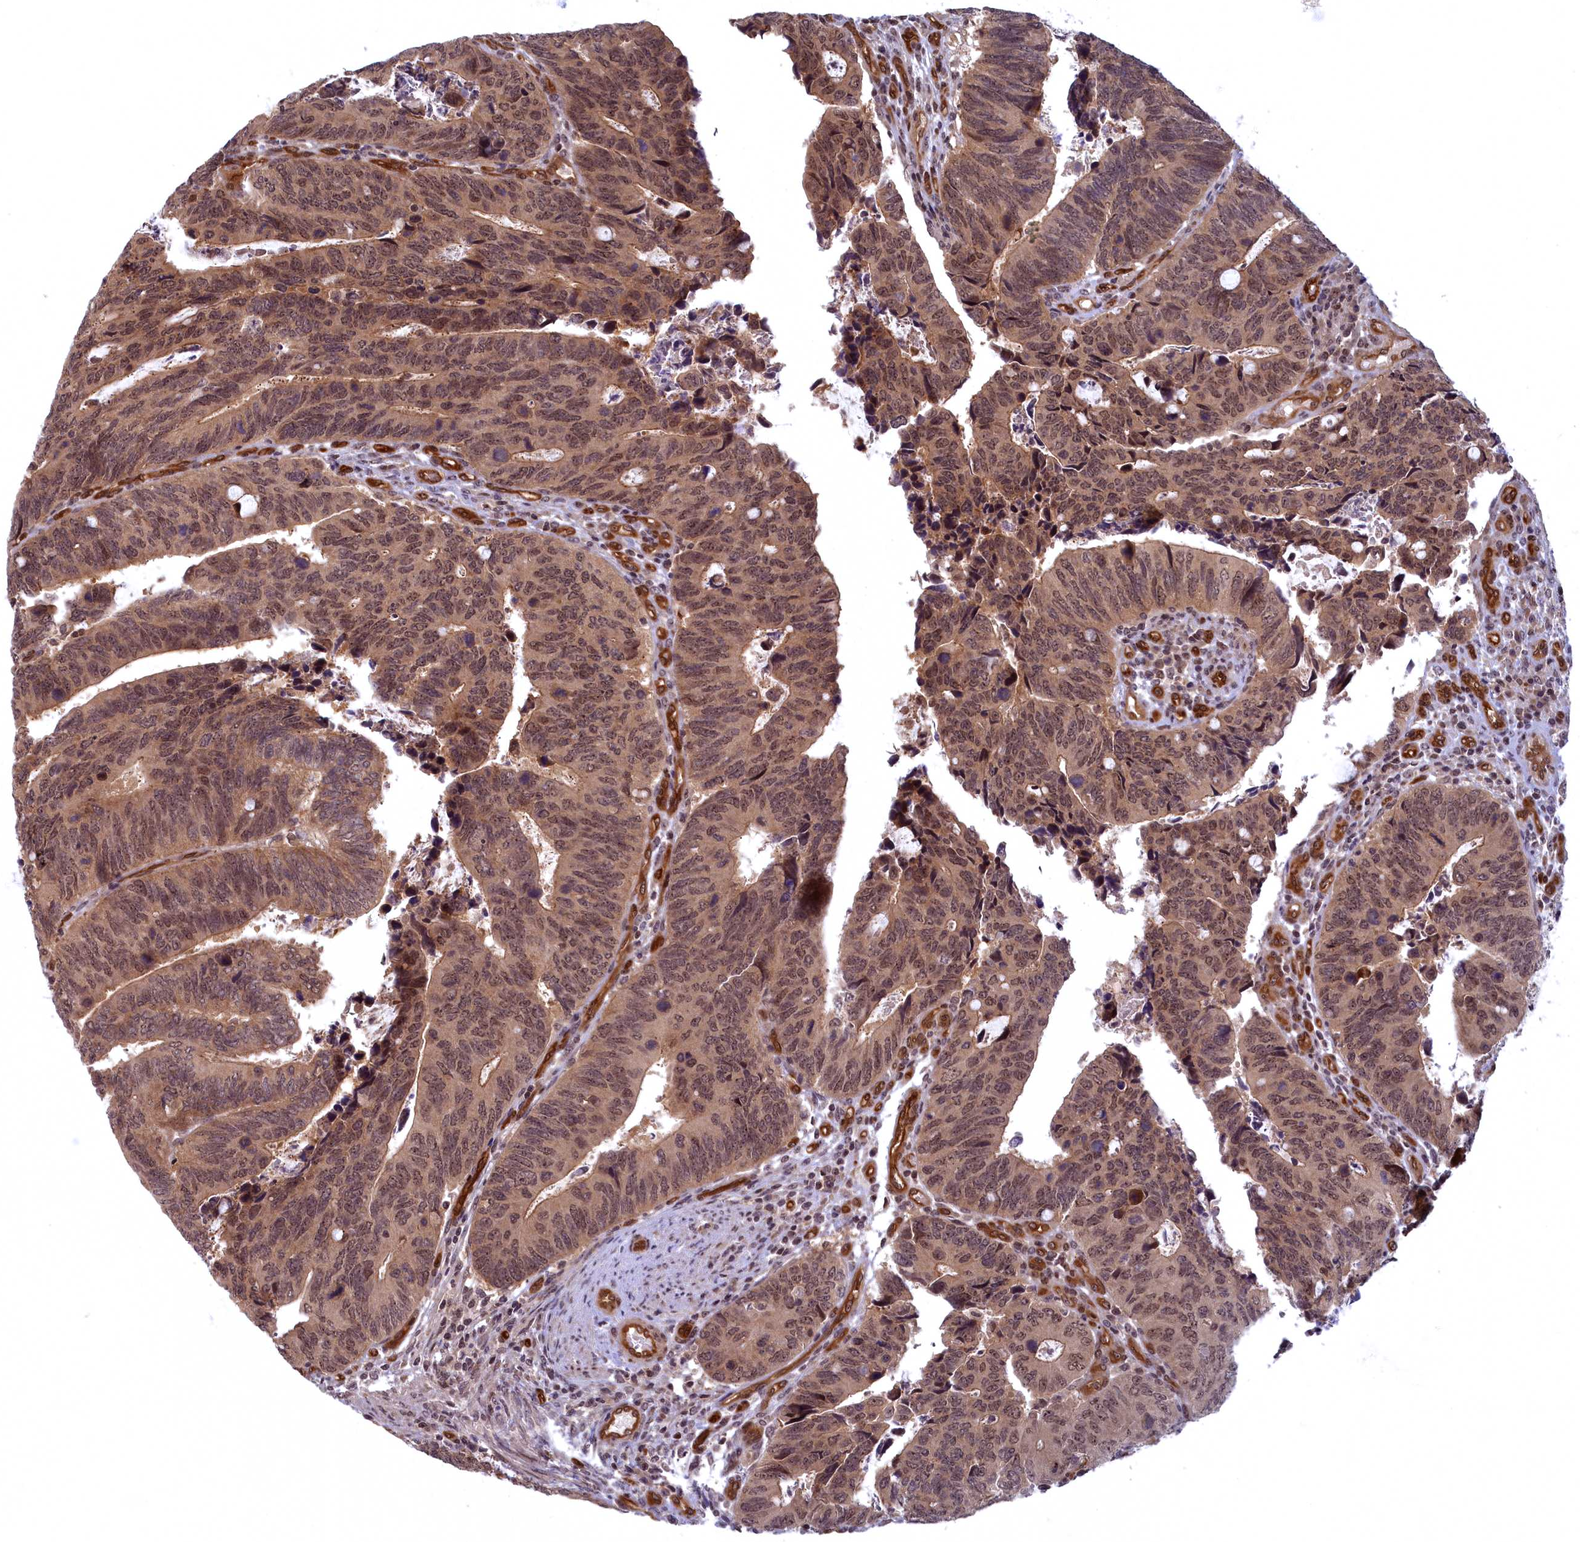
{"staining": {"intensity": "moderate", "quantity": ">75%", "location": "cytoplasmic/membranous,nuclear"}, "tissue": "colorectal cancer", "cell_type": "Tumor cells", "image_type": "cancer", "snomed": [{"axis": "morphology", "description": "Adenocarcinoma, NOS"}, {"axis": "topography", "description": "Colon"}], "caption": "DAB (3,3'-diaminobenzidine) immunohistochemical staining of colorectal cancer demonstrates moderate cytoplasmic/membranous and nuclear protein staining in approximately >75% of tumor cells. (brown staining indicates protein expression, while blue staining denotes nuclei).", "gene": "SNRK", "patient": {"sex": "male", "age": 87}}